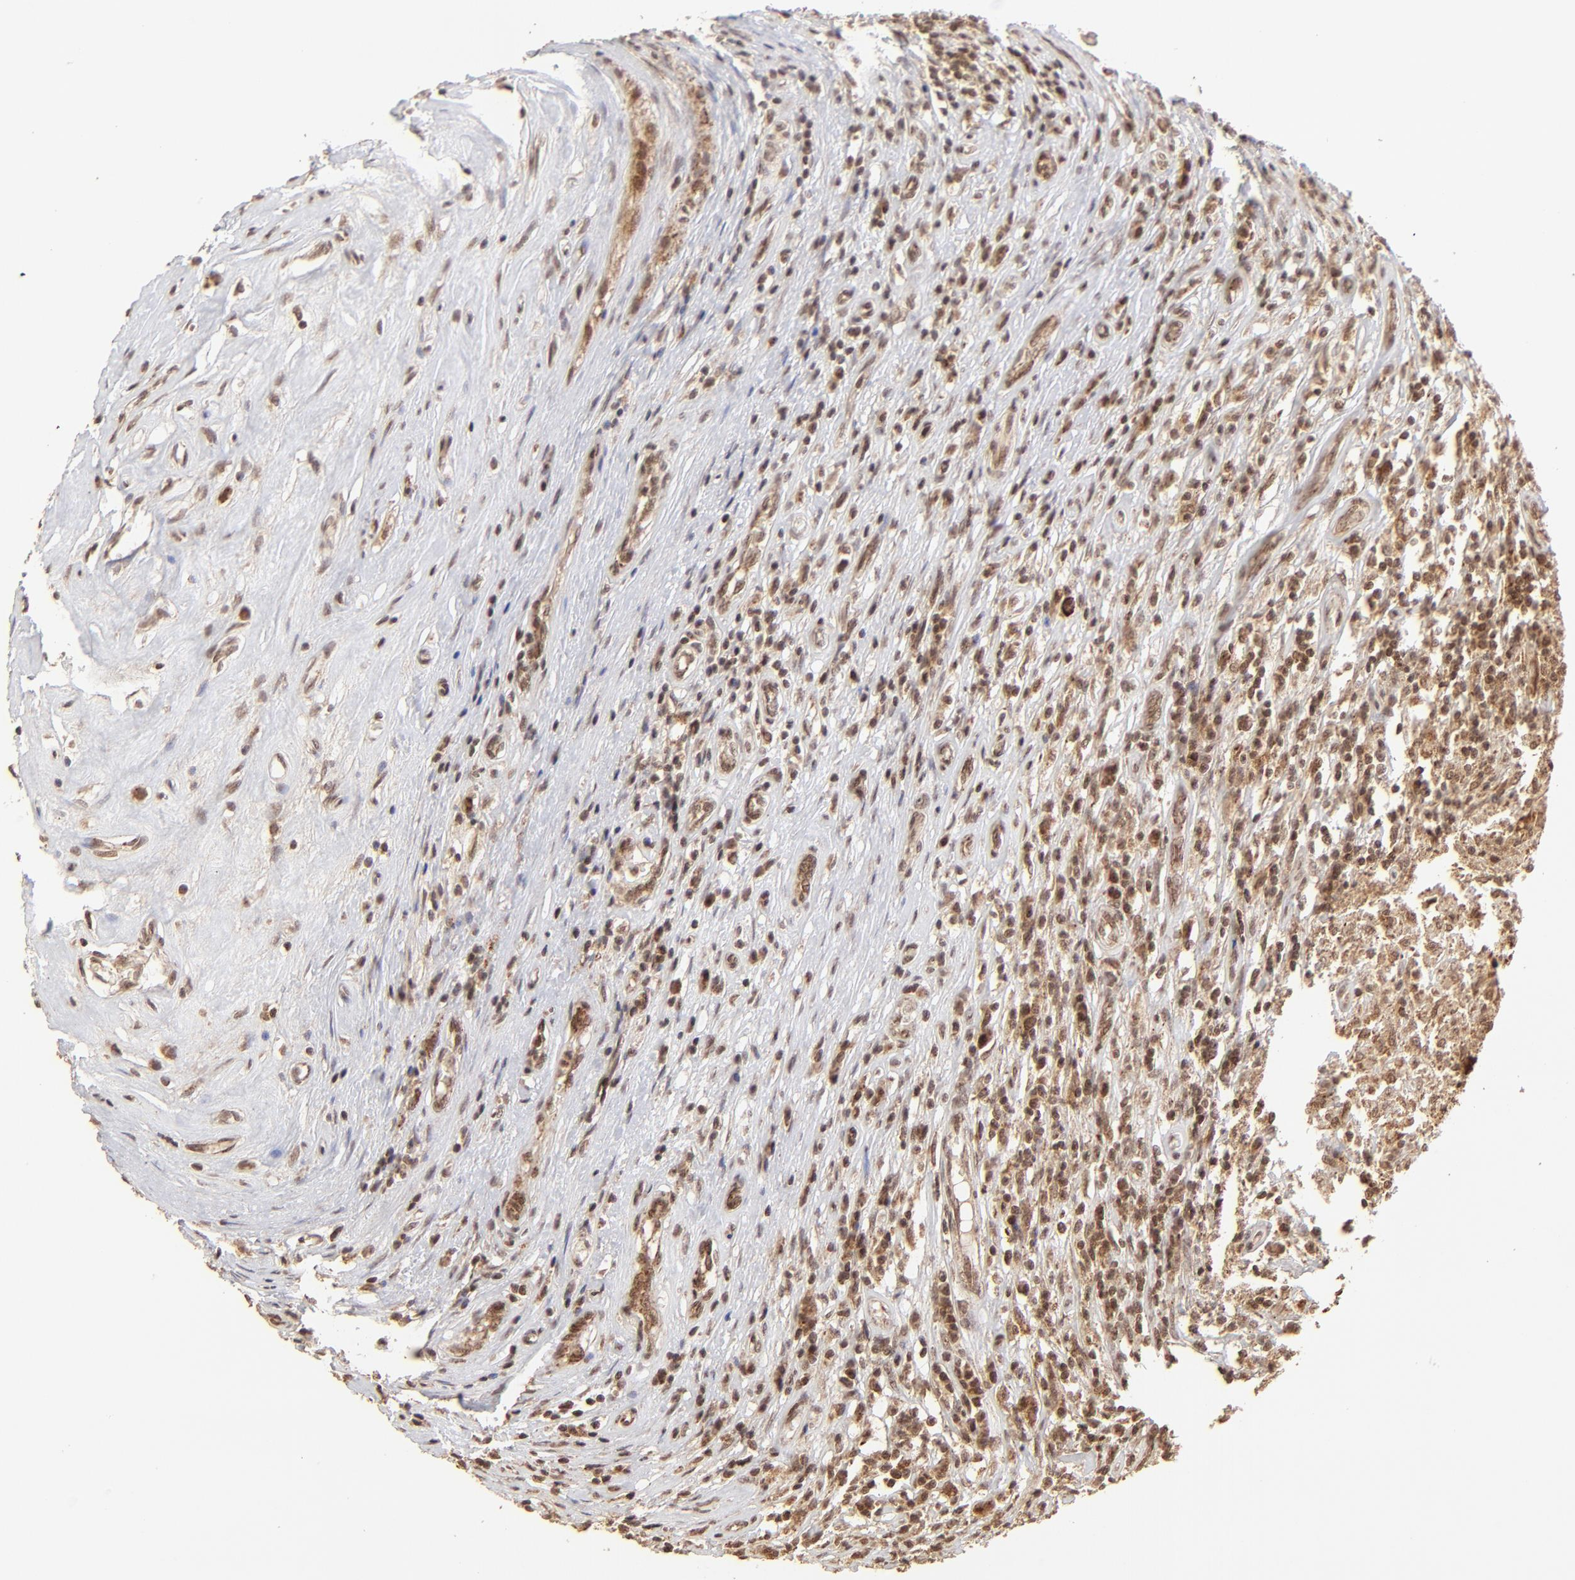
{"staining": {"intensity": "strong", "quantity": ">75%", "location": "cytoplasmic/membranous,nuclear"}, "tissue": "testis cancer", "cell_type": "Tumor cells", "image_type": "cancer", "snomed": [{"axis": "morphology", "description": "Seminoma, NOS"}, {"axis": "topography", "description": "Testis"}], "caption": "A brown stain labels strong cytoplasmic/membranous and nuclear staining of a protein in human testis seminoma tumor cells.", "gene": "MED15", "patient": {"sex": "male", "age": 34}}